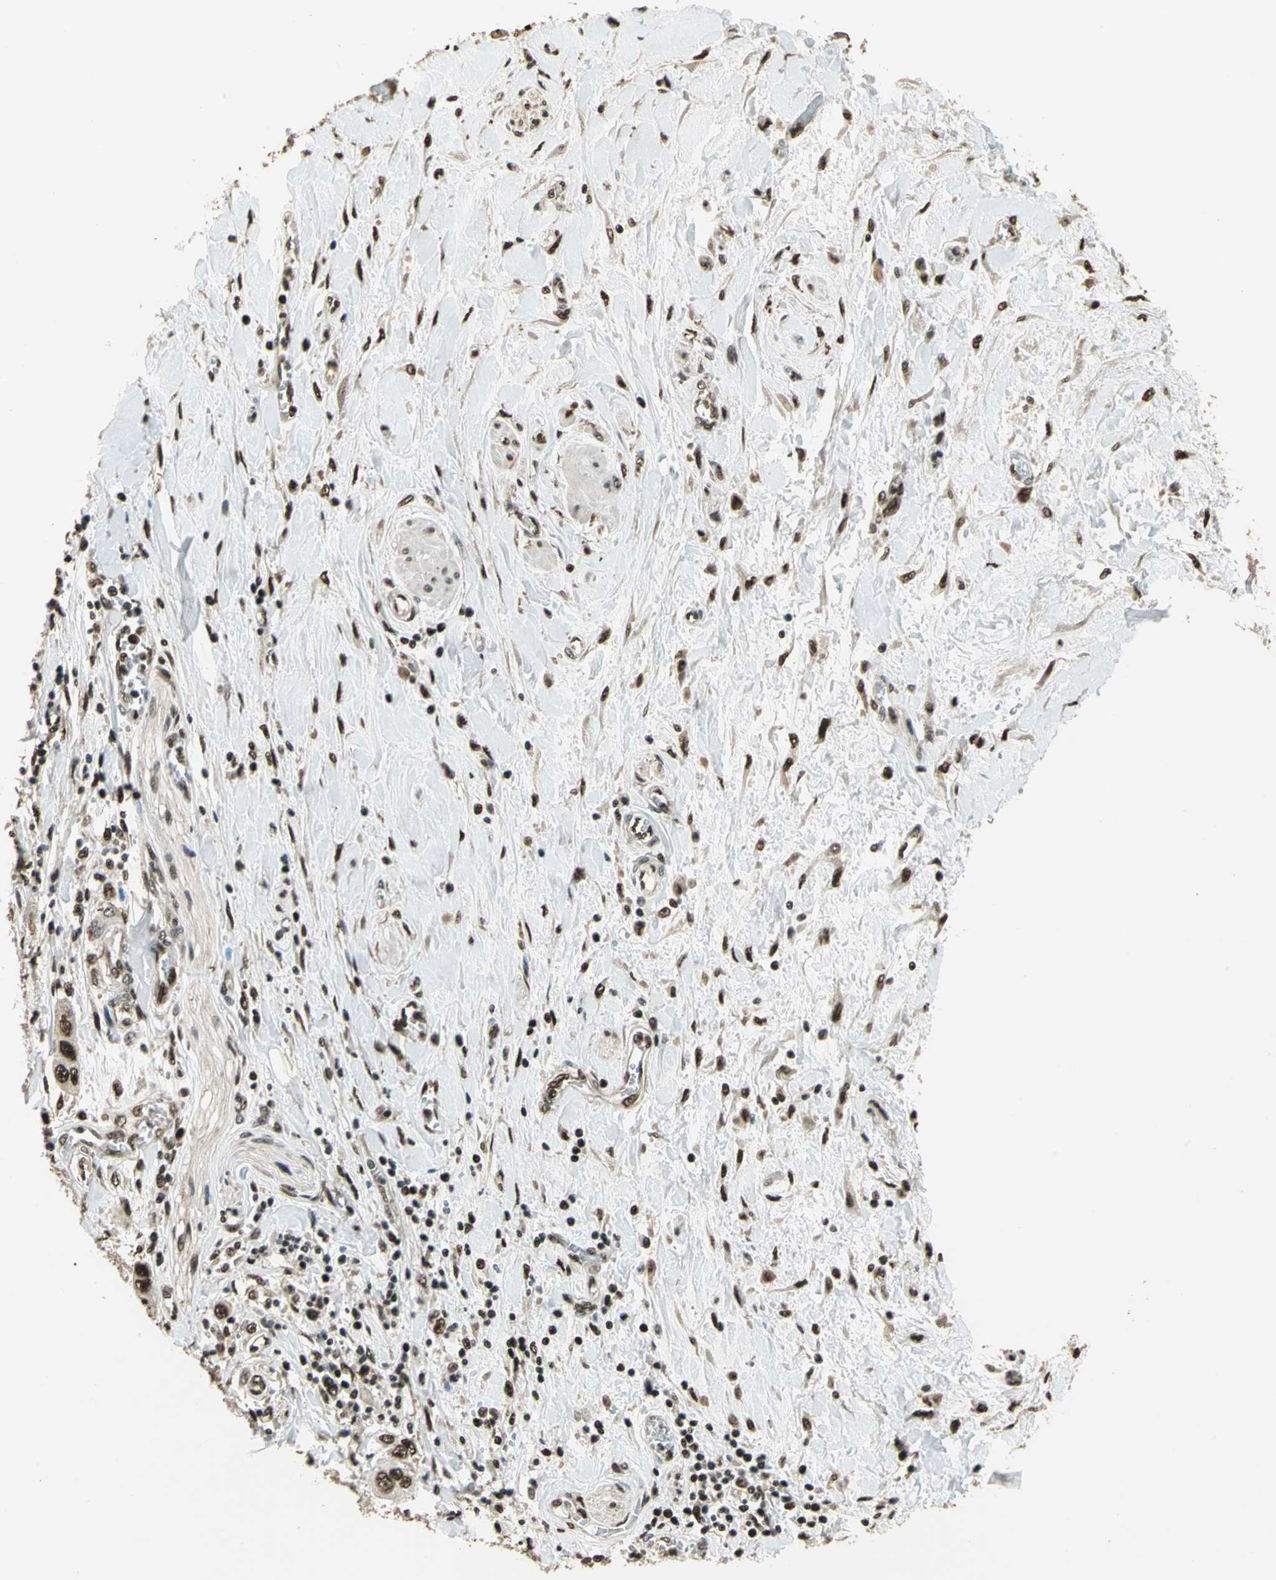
{"staining": {"intensity": "moderate", "quantity": ">75%", "location": "nuclear"}, "tissue": "pancreatic cancer", "cell_type": "Tumor cells", "image_type": "cancer", "snomed": [{"axis": "morphology", "description": "Adenocarcinoma, NOS"}, {"axis": "topography", "description": "Pancreas"}], "caption": "Immunohistochemistry (IHC) photomicrograph of human pancreatic cancer (adenocarcinoma) stained for a protein (brown), which shows medium levels of moderate nuclear positivity in about >75% of tumor cells.", "gene": "MIS18BP1", "patient": {"sex": "female", "age": 70}}